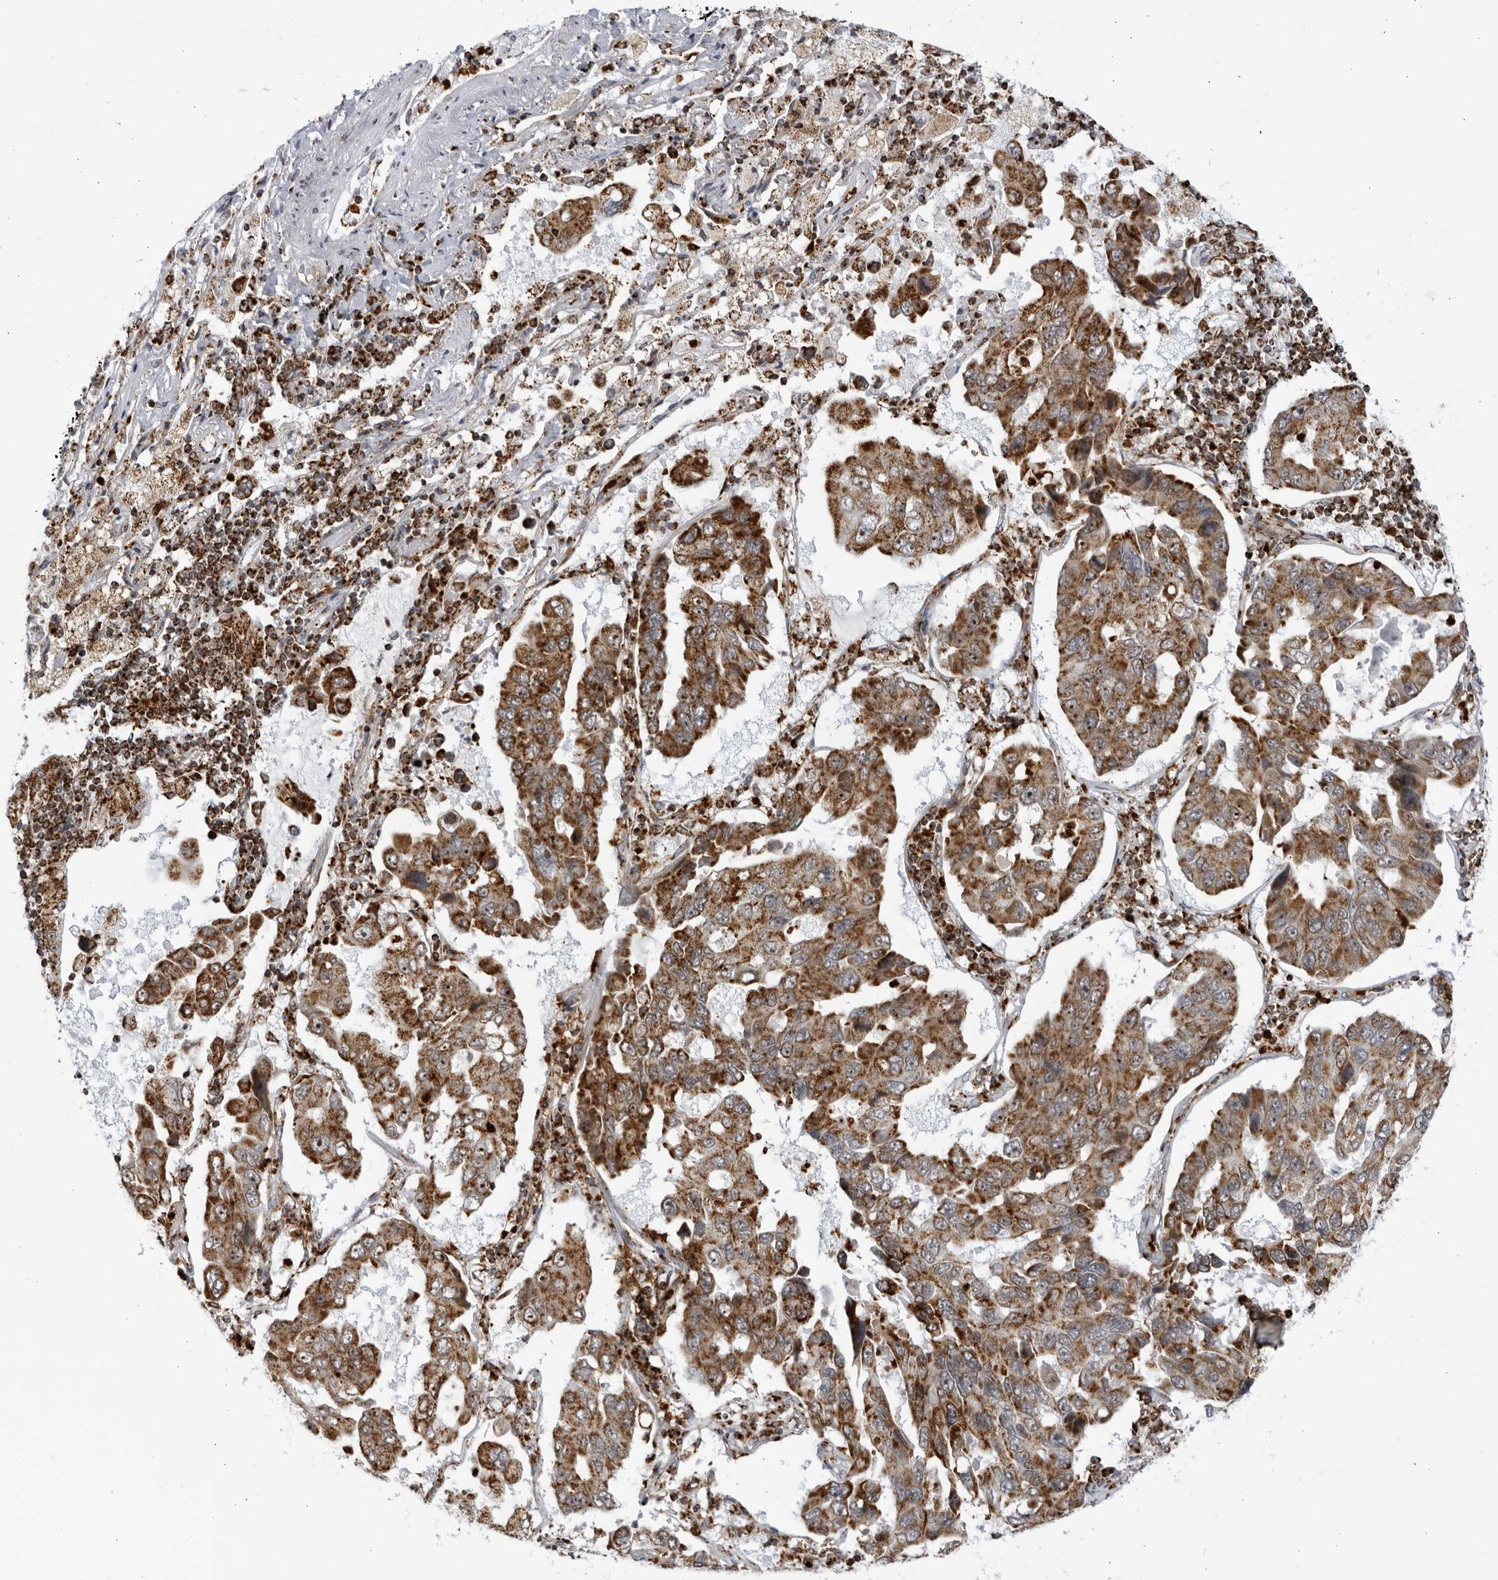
{"staining": {"intensity": "strong", "quantity": ">75%", "location": "cytoplasmic/membranous"}, "tissue": "lung cancer", "cell_type": "Tumor cells", "image_type": "cancer", "snomed": [{"axis": "morphology", "description": "Adenocarcinoma, NOS"}, {"axis": "topography", "description": "Lung"}], "caption": "Lung cancer stained with a protein marker demonstrates strong staining in tumor cells.", "gene": "RBM34", "patient": {"sex": "male", "age": 64}}